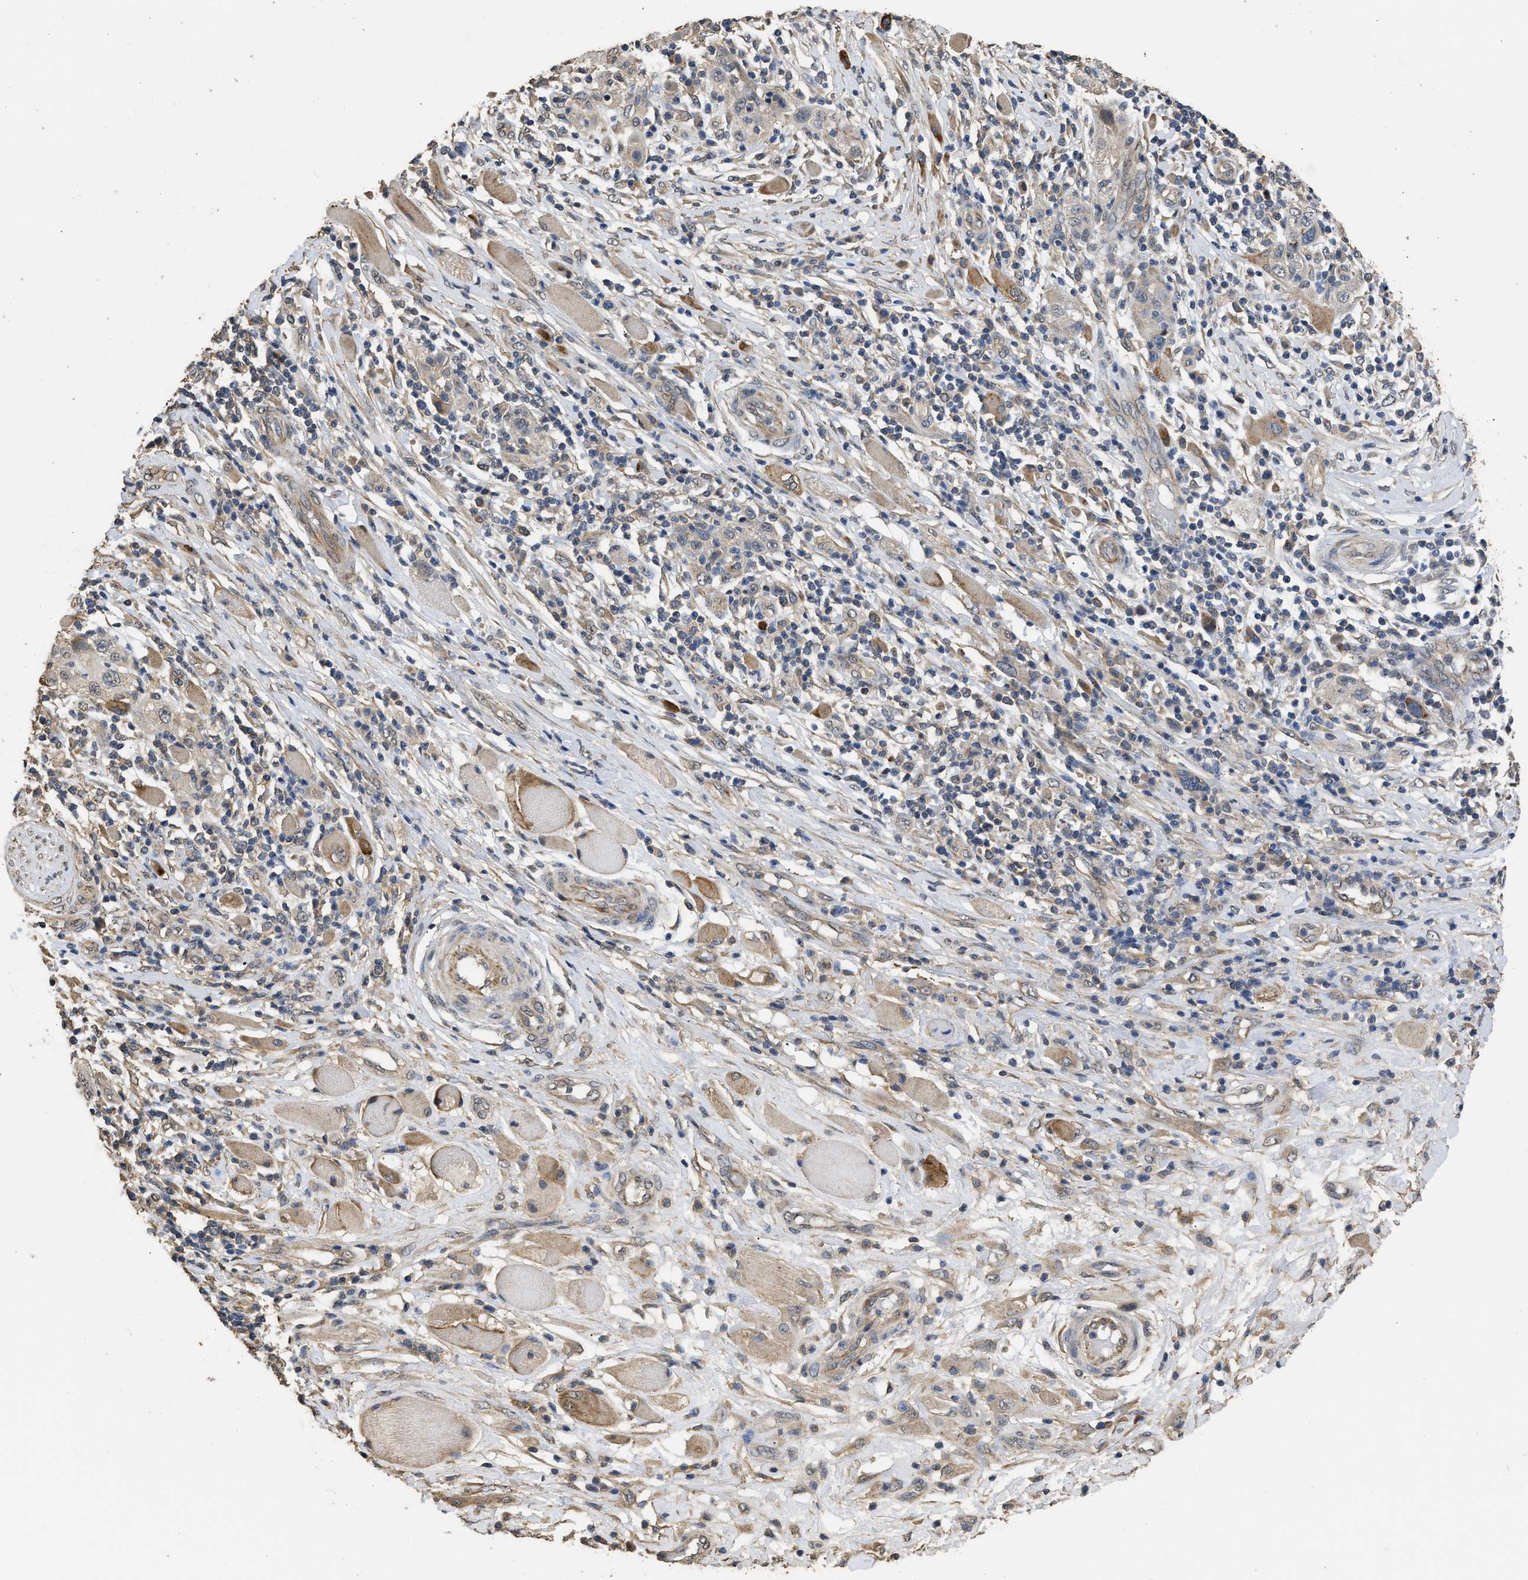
{"staining": {"intensity": "negative", "quantity": "none", "location": "none"}, "tissue": "skin cancer", "cell_type": "Tumor cells", "image_type": "cancer", "snomed": [{"axis": "morphology", "description": "Squamous cell carcinoma, NOS"}, {"axis": "topography", "description": "Skin"}], "caption": "The IHC image has no significant expression in tumor cells of skin cancer (squamous cell carcinoma) tissue.", "gene": "SPINT2", "patient": {"sex": "female", "age": 88}}